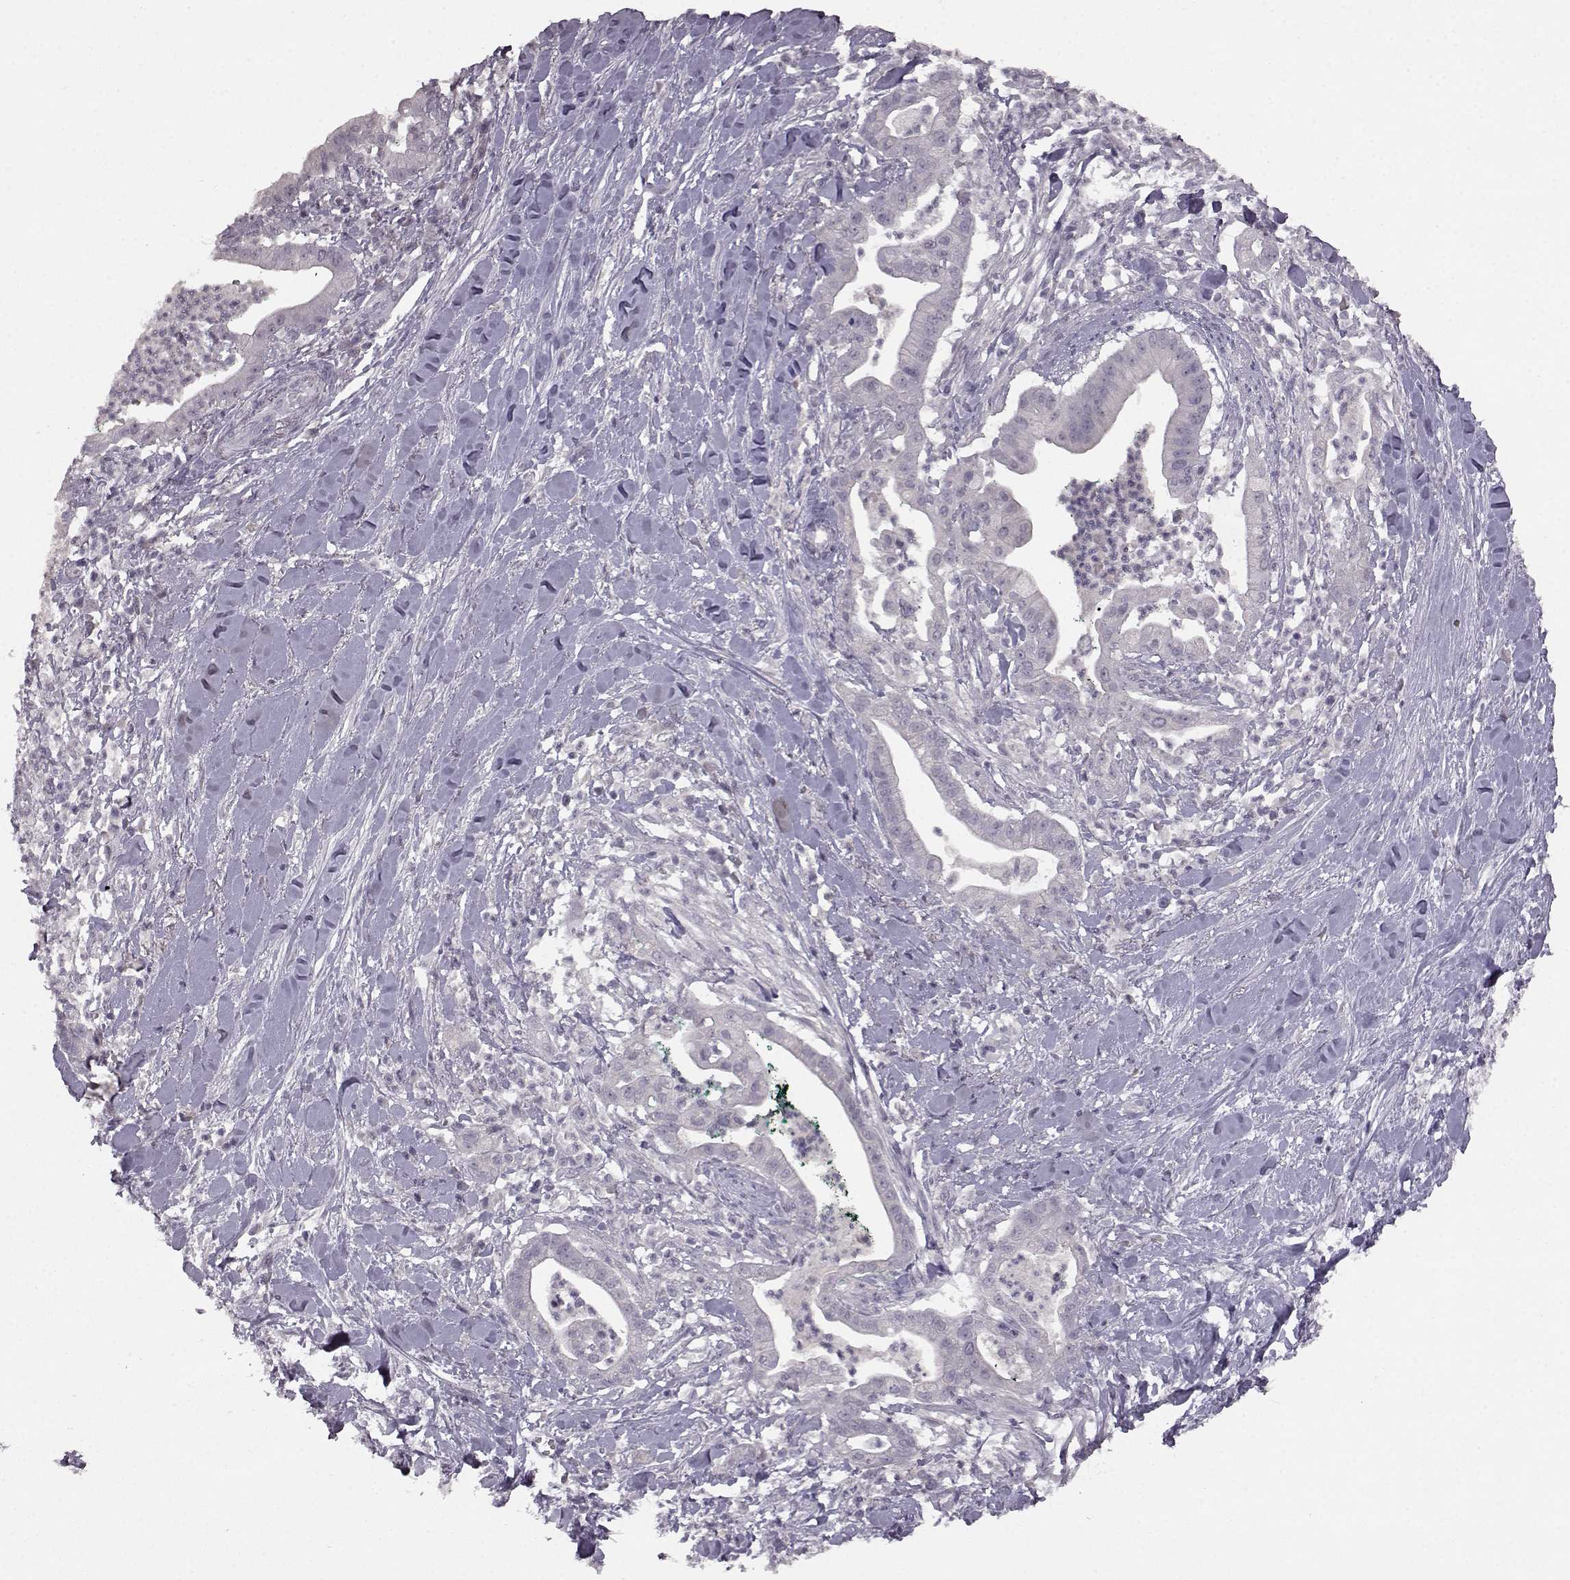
{"staining": {"intensity": "negative", "quantity": "none", "location": "none"}, "tissue": "pancreatic cancer", "cell_type": "Tumor cells", "image_type": "cancer", "snomed": [{"axis": "morphology", "description": "Normal tissue, NOS"}, {"axis": "morphology", "description": "Adenocarcinoma, NOS"}, {"axis": "topography", "description": "Lymph node"}, {"axis": "topography", "description": "Pancreas"}], "caption": "This is an immunohistochemistry (IHC) histopathology image of adenocarcinoma (pancreatic). There is no positivity in tumor cells.", "gene": "LHB", "patient": {"sex": "female", "age": 58}}